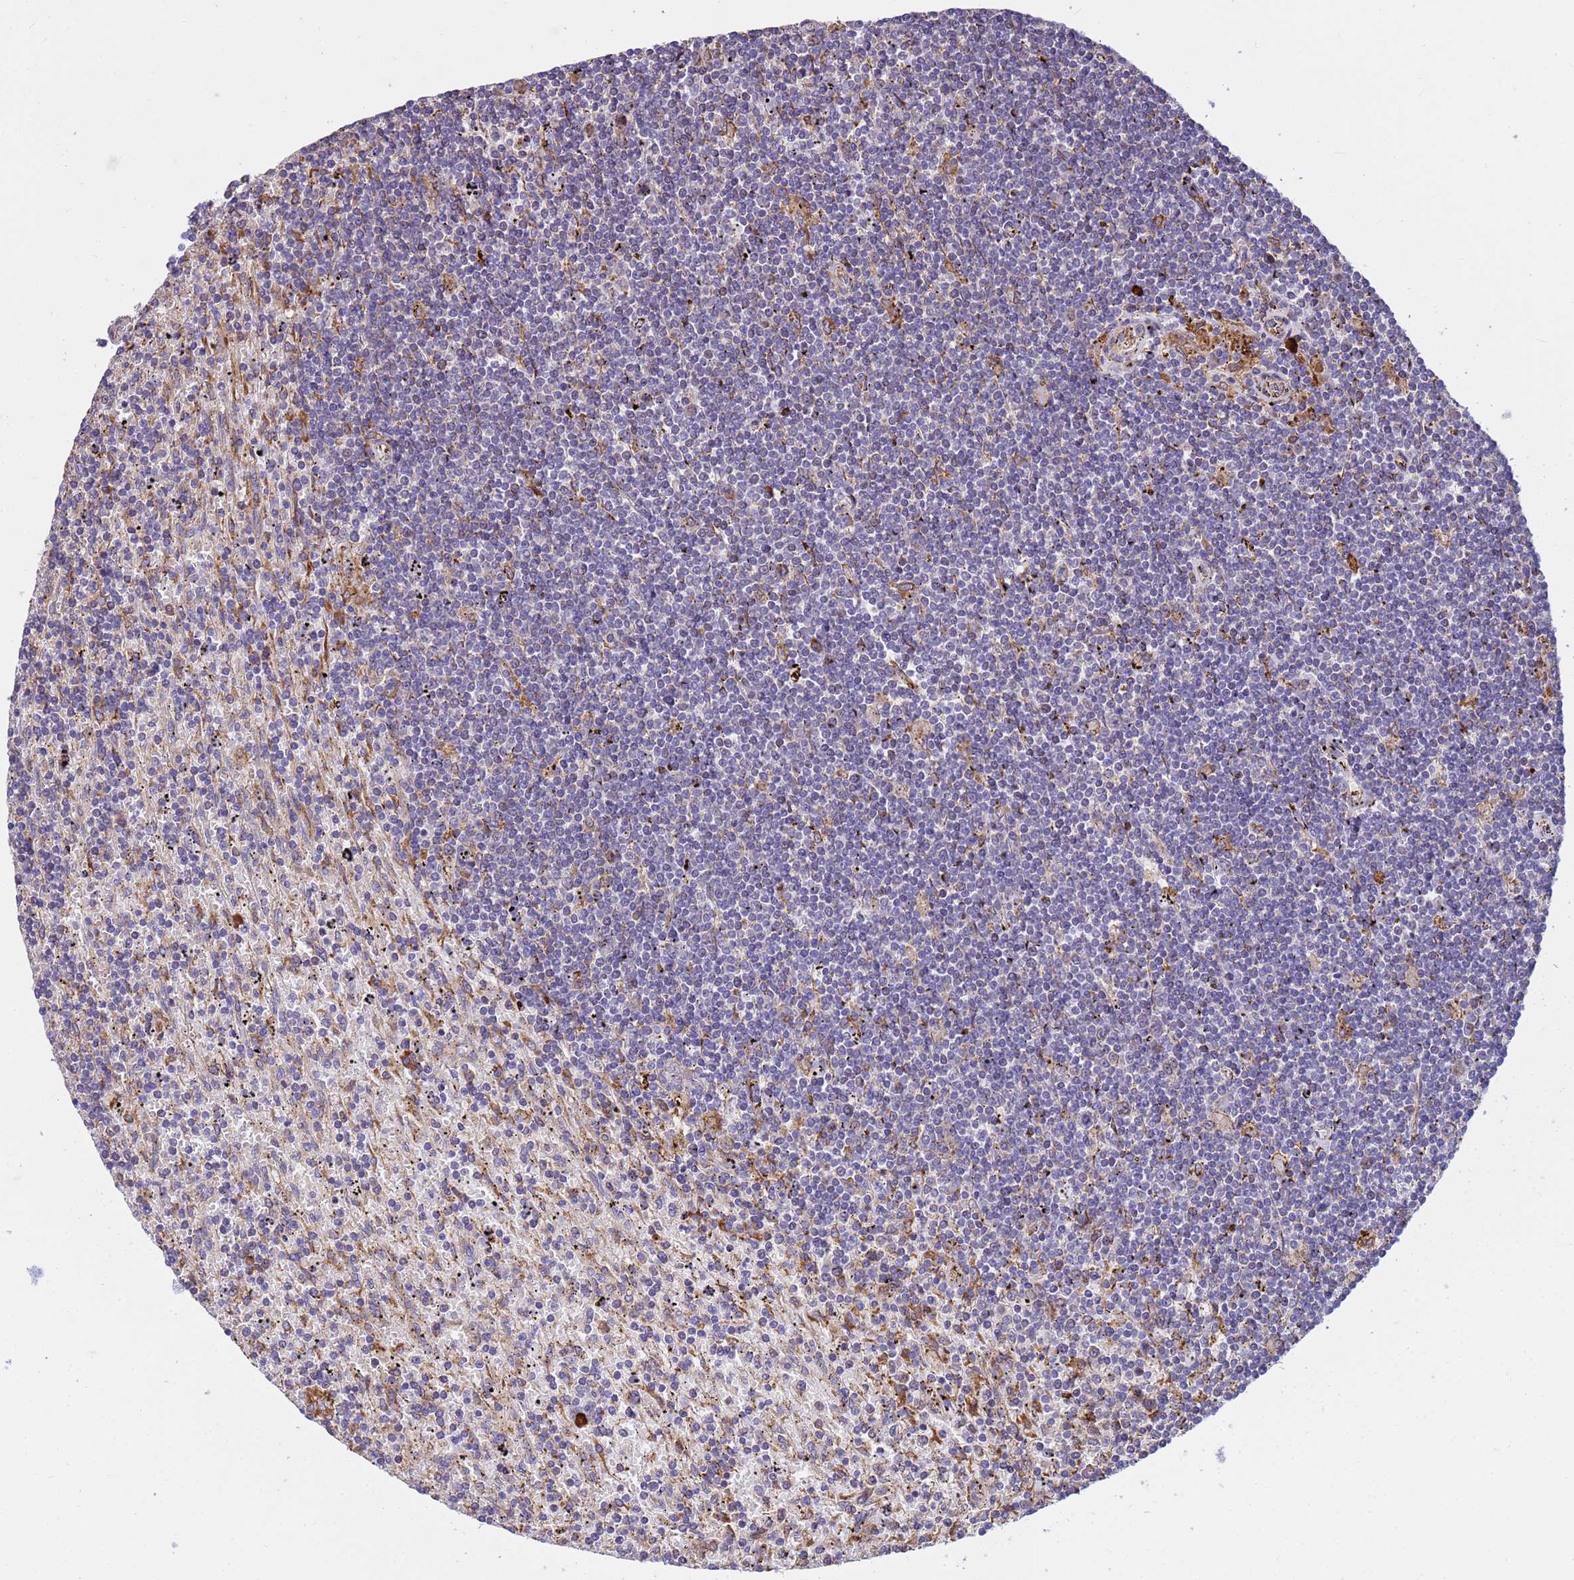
{"staining": {"intensity": "negative", "quantity": "none", "location": "none"}, "tissue": "lymphoma", "cell_type": "Tumor cells", "image_type": "cancer", "snomed": [{"axis": "morphology", "description": "Malignant lymphoma, non-Hodgkin's type, Low grade"}, {"axis": "topography", "description": "Spleen"}], "caption": "Immunohistochemistry (IHC) histopathology image of human malignant lymphoma, non-Hodgkin's type (low-grade) stained for a protein (brown), which demonstrates no staining in tumor cells.", "gene": "THAP5", "patient": {"sex": "male", "age": 76}}